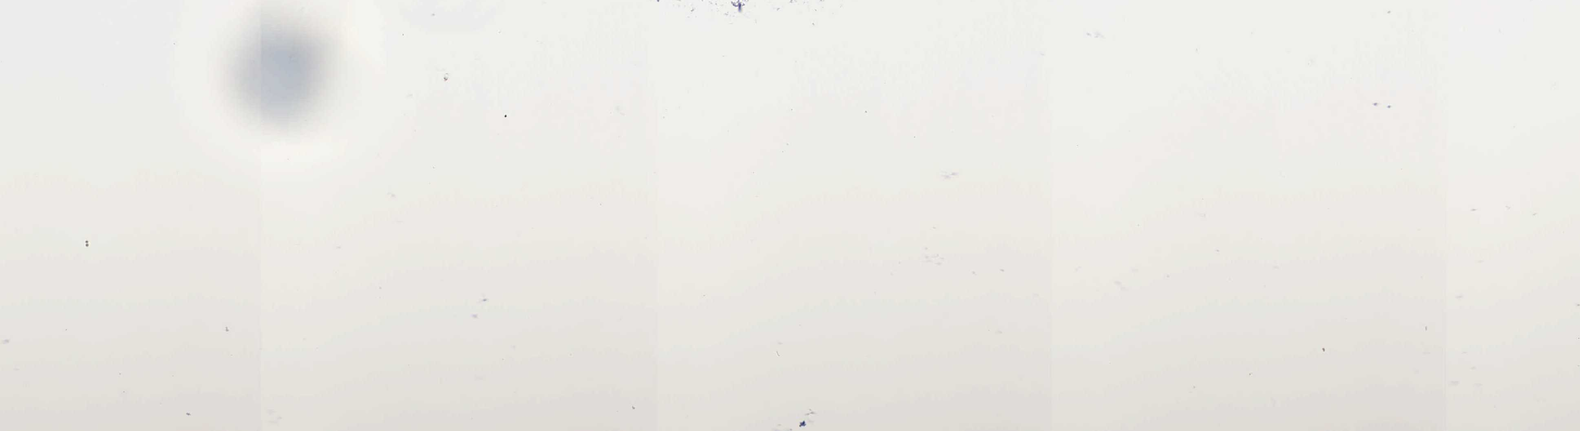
{"staining": {"intensity": "negative", "quantity": "none", "location": "none"}, "tissue": "adipose tissue", "cell_type": "Adipocytes", "image_type": "normal", "snomed": [{"axis": "morphology", "description": "Normal tissue, NOS"}, {"axis": "topography", "description": "Breast"}], "caption": "Immunohistochemical staining of benign adipose tissue displays no significant expression in adipocytes.", "gene": "MAST4", "patient": {"sex": "female", "age": 44}}